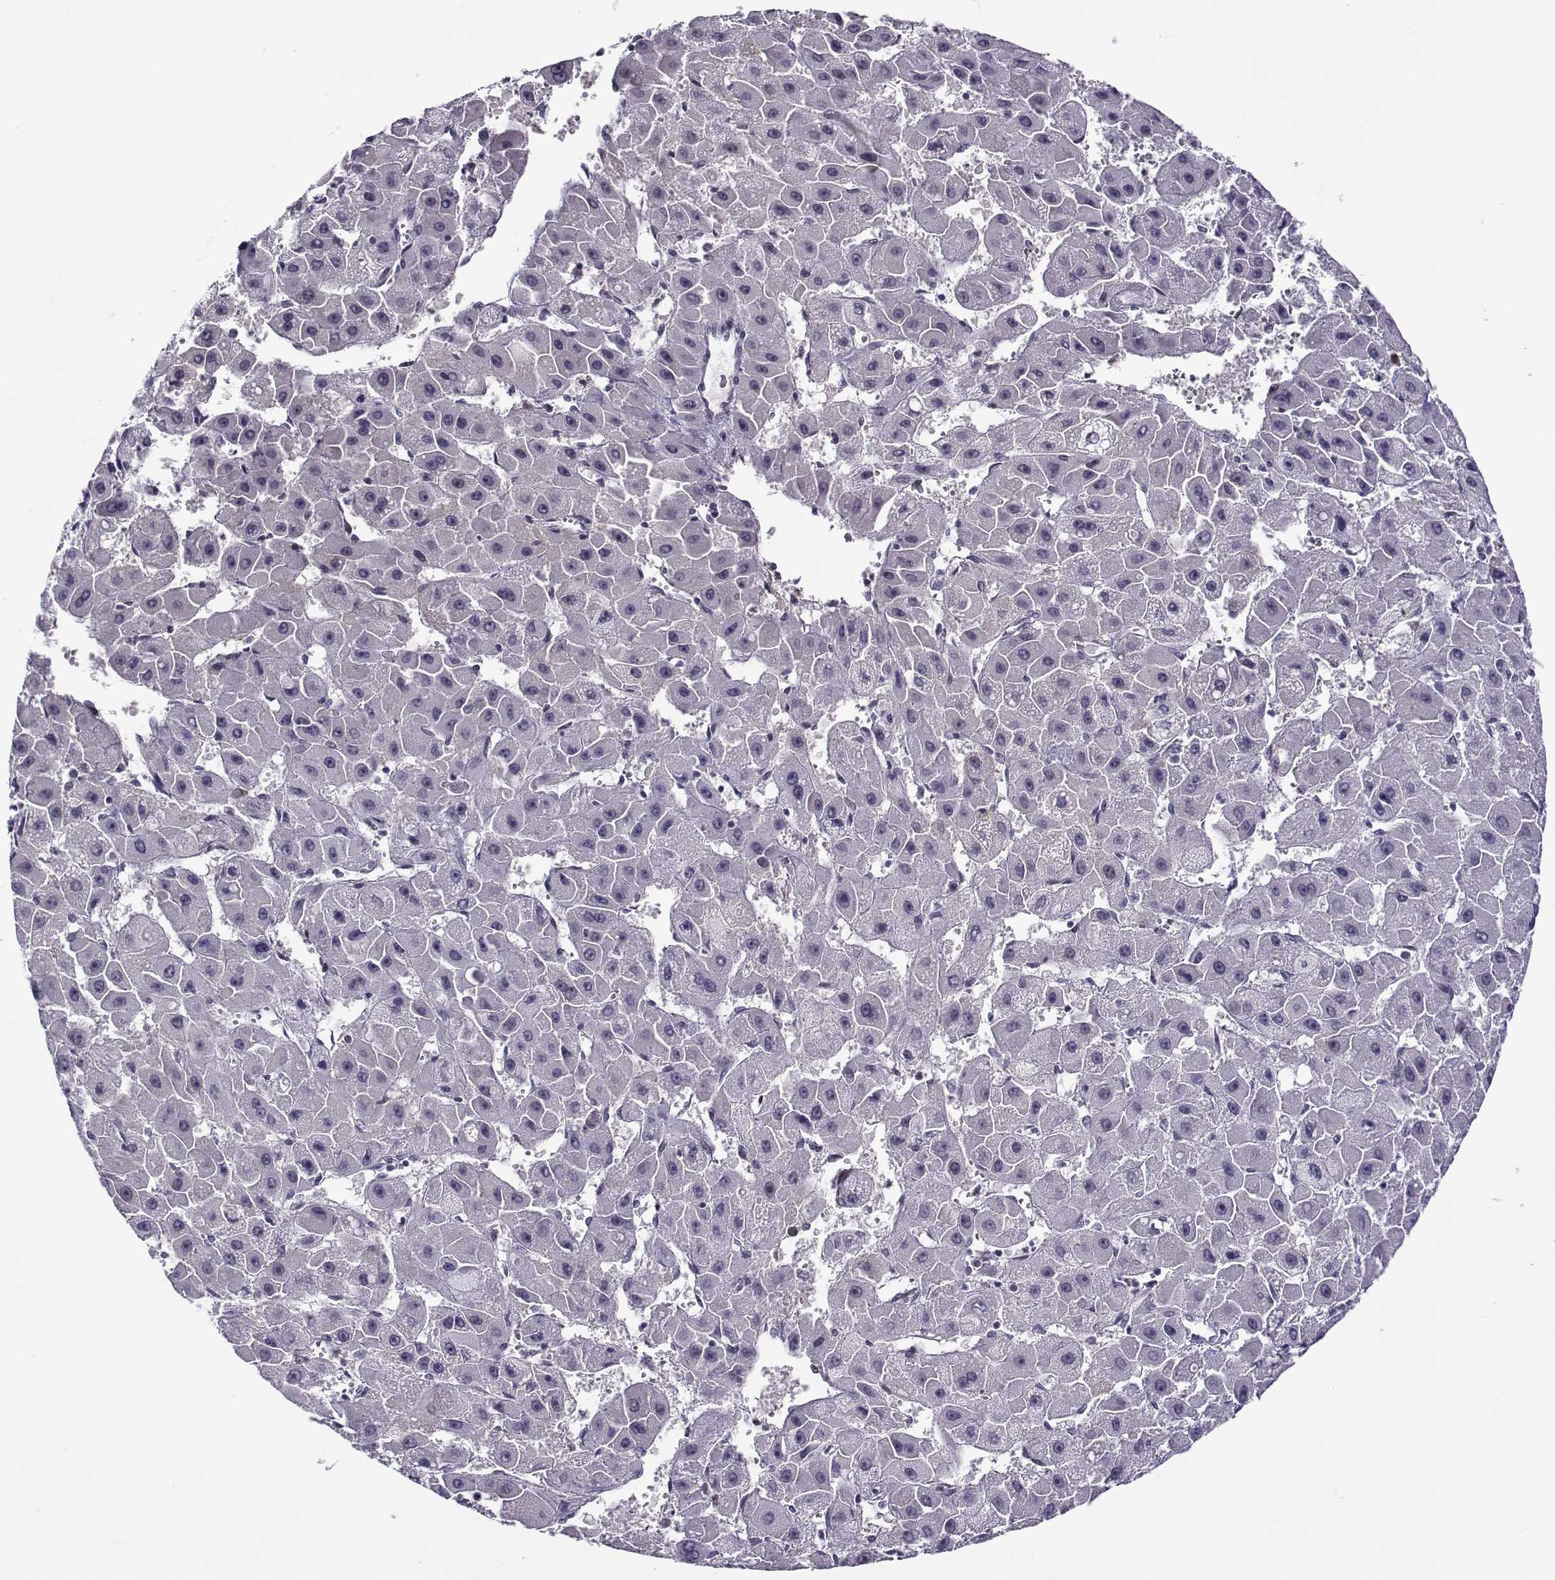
{"staining": {"intensity": "negative", "quantity": "none", "location": "none"}, "tissue": "liver cancer", "cell_type": "Tumor cells", "image_type": "cancer", "snomed": [{"axis": "morphology", "description": "Carcinoma, Hepatocellular, NOS"}, {"axis": "topography", "description": "Liver"}], "caption": "Tumor cells show no significant staining in liver cancer (hepatocellular carcinoma).", "gene": "BACH1", "patient": {"sex": "female", "age": 25}}